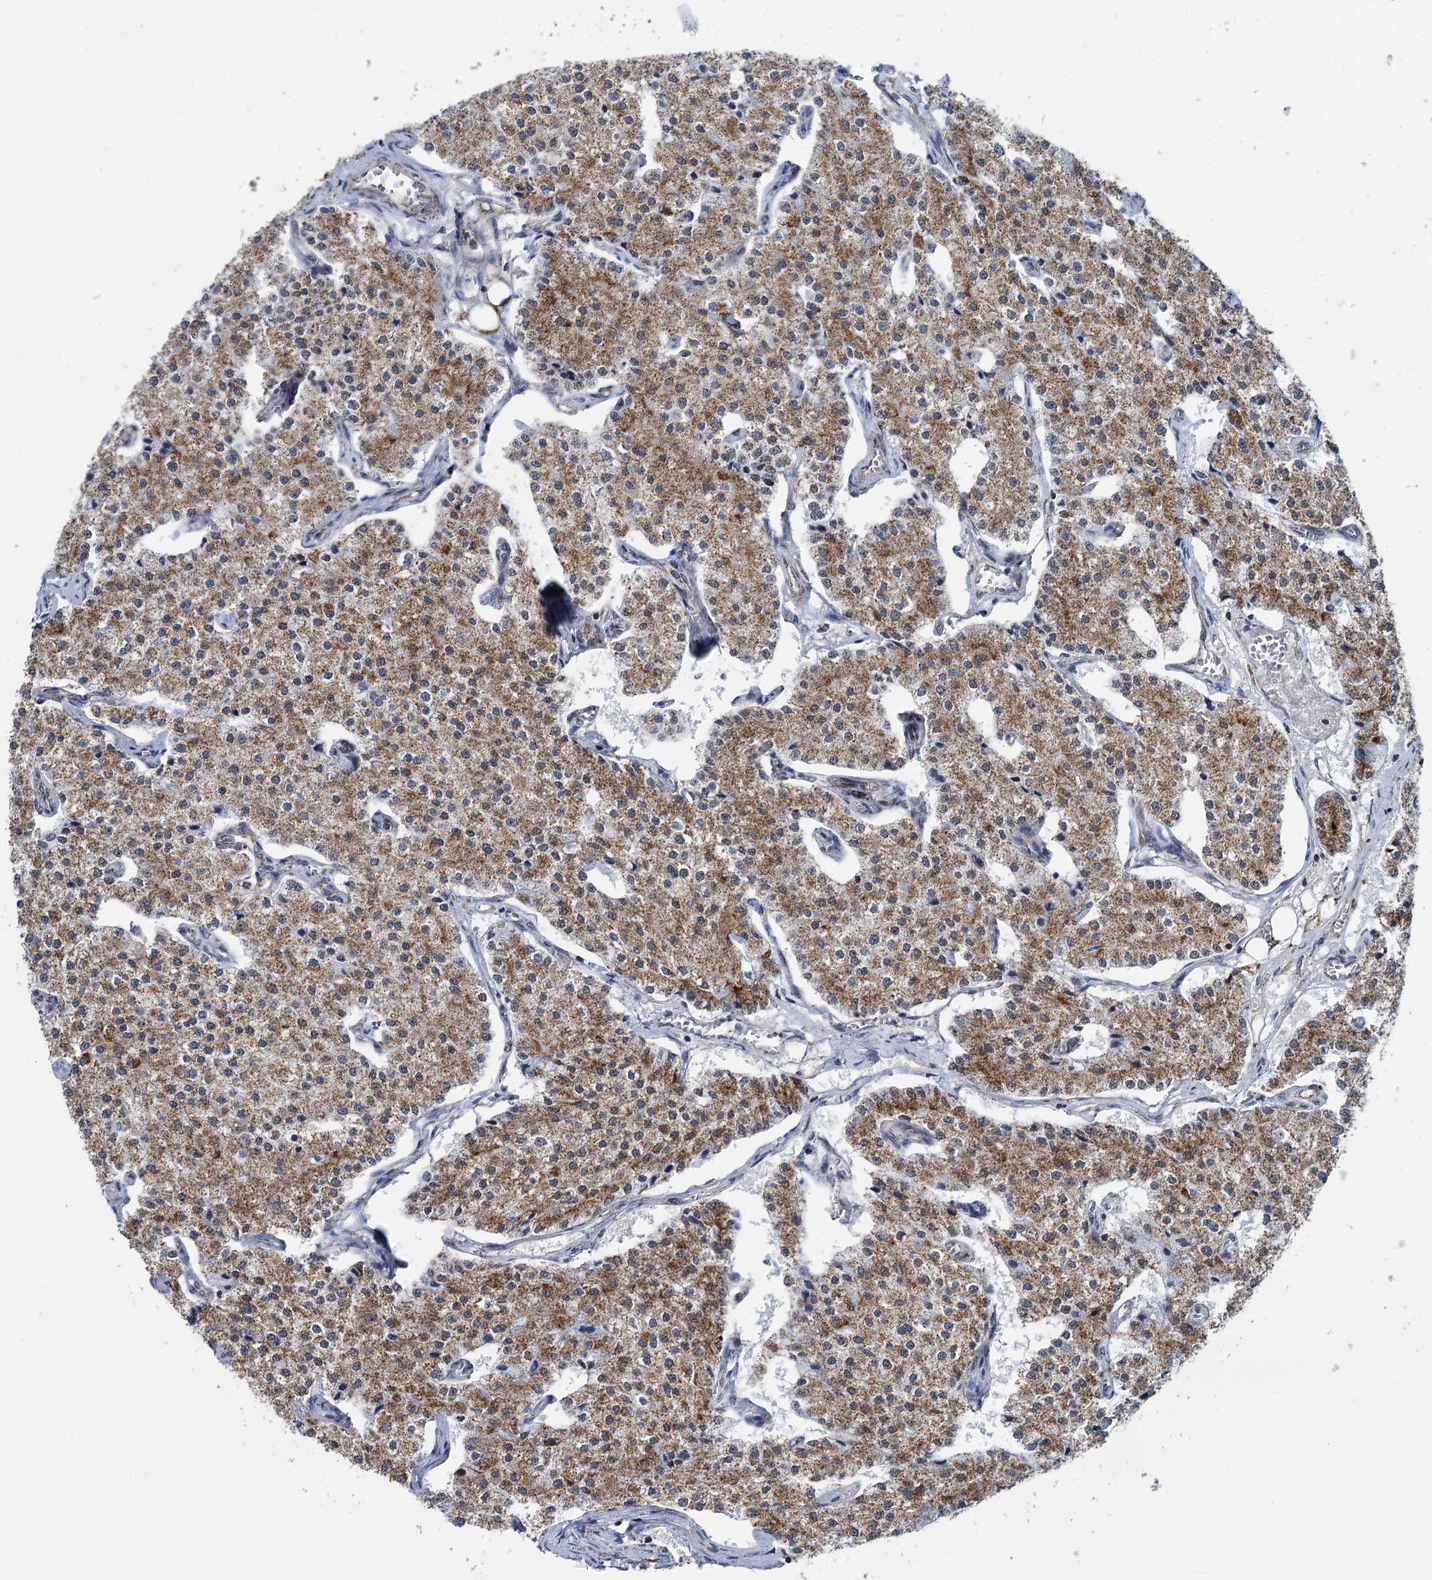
{"staining": {"intensity": "moderate", "quantity": ">75%", "location": "cytoplasmic/membranous"}, "tissue": "carcinoid", "cell_type": "Tumor cells", "image_type": "cancer", "snomed": [{"axis": "morphology", "description": "Carcinoid, malignant, NOS"}, {"axis": "topography", "description": "Colon"}], "caption": "The image demonstrates a brown stain indicating the presence of a protein in the cytoplasmic/membranous of tumor cells in carcinoid. Using DAB (3,3'-diaminobenzidine) (brown) and hematoxylin (blue) stains, captured at high magnification using brightfield microscopy.", "gene": "MORN3", "patient": {"sex": "female", "age": 52}}